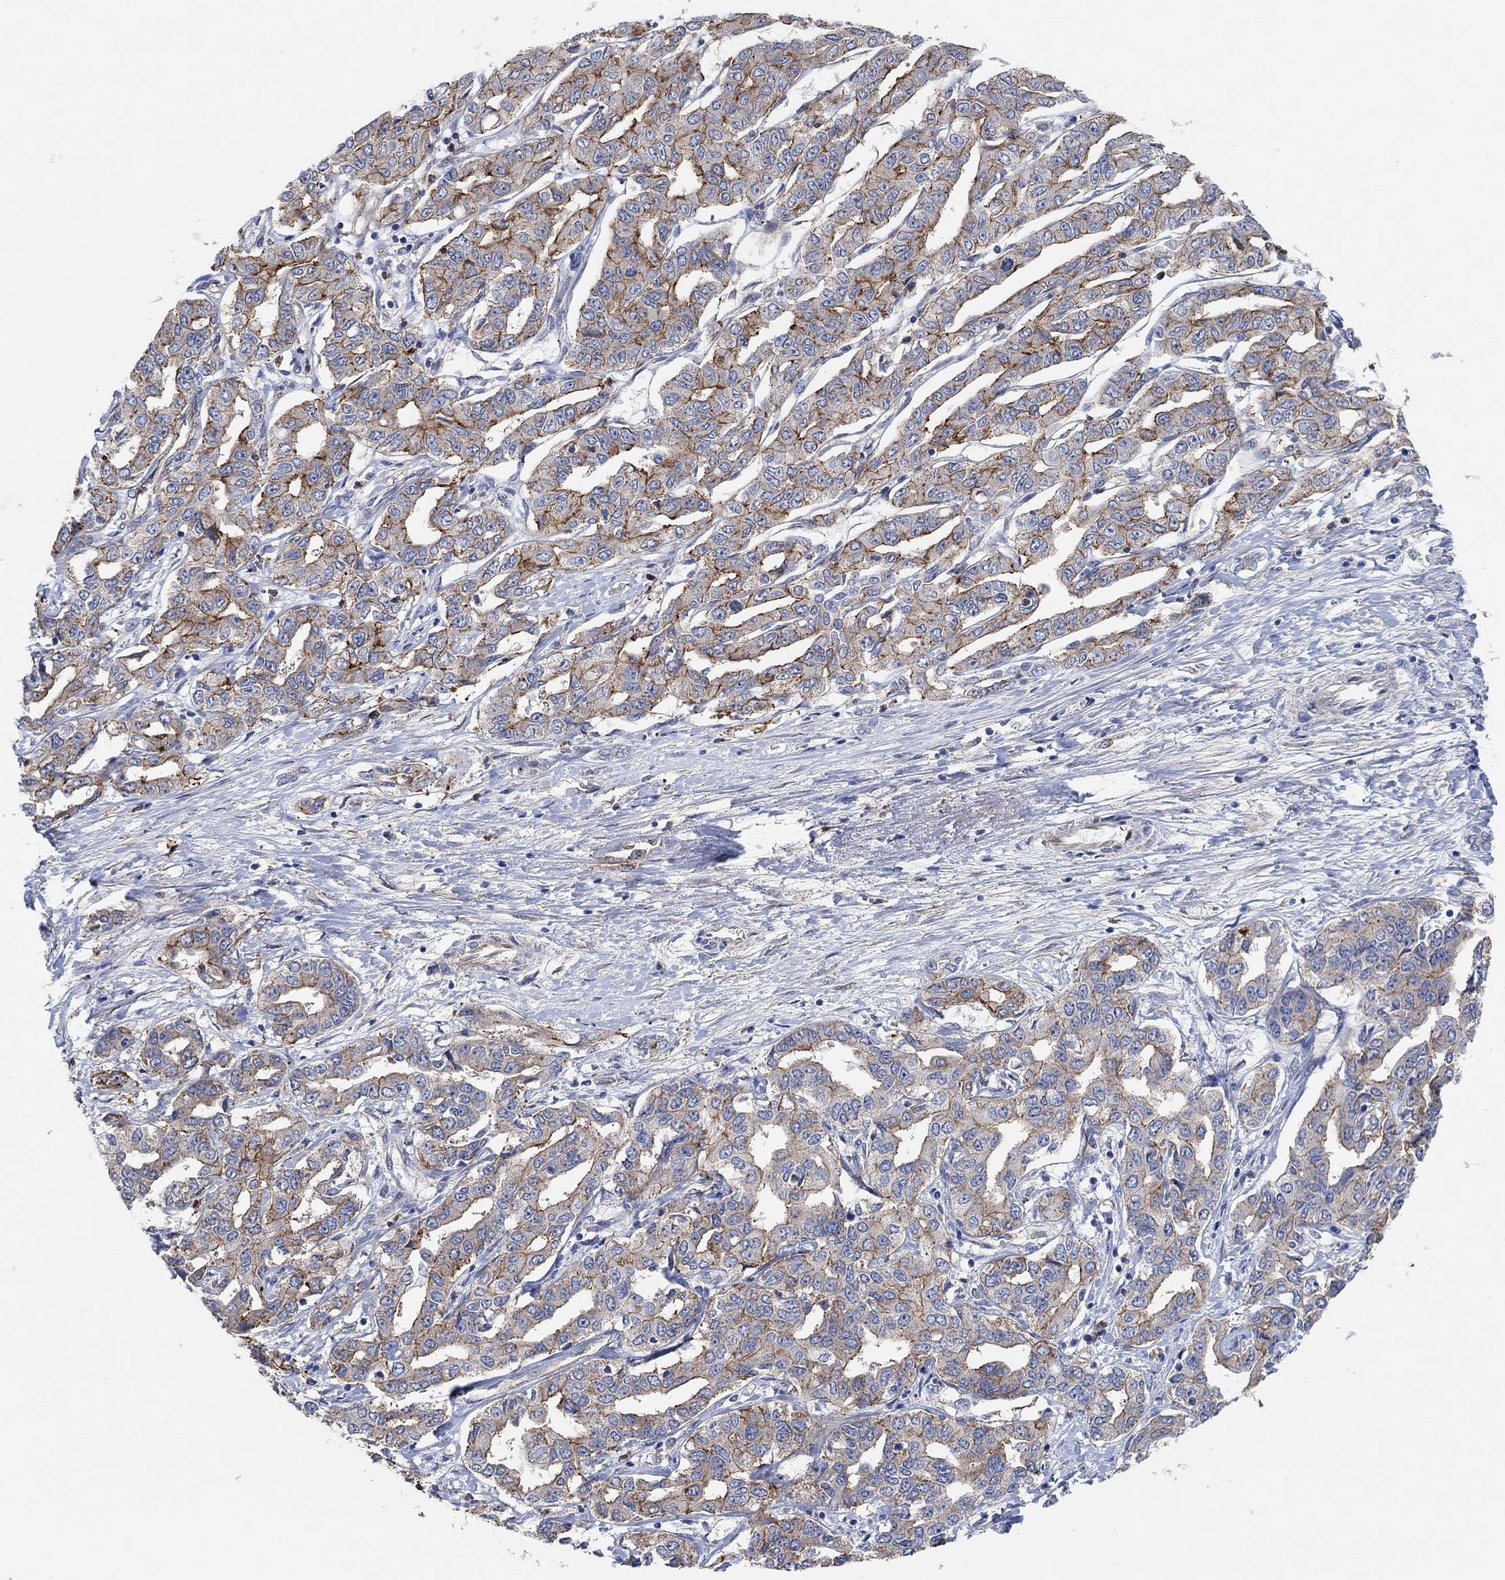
{"staining": {"intensity": "strong", "quantity": "25%-75%", "location": "cytoplasmic/membranous"}, "tissue": "liver cancer", "cell_type": "Tumor cells", "image_type": "cancer", "snomed": [{"axis": "morphology", "description": "Cholangiocarcinoma"}, {"axis": "topography", "description": "Liver"}], "caption": "Protein staining of liver cancer (cholangiocarcinoma) tissue exhibits strong cytoplasmic/membranous expression in approximately 25%-75% of tumor cells. Ihc stains the protein in brown and the nuclei are stained blue.", "gene": "SYT16", "patient": {"sex": "male", "age": 59}}